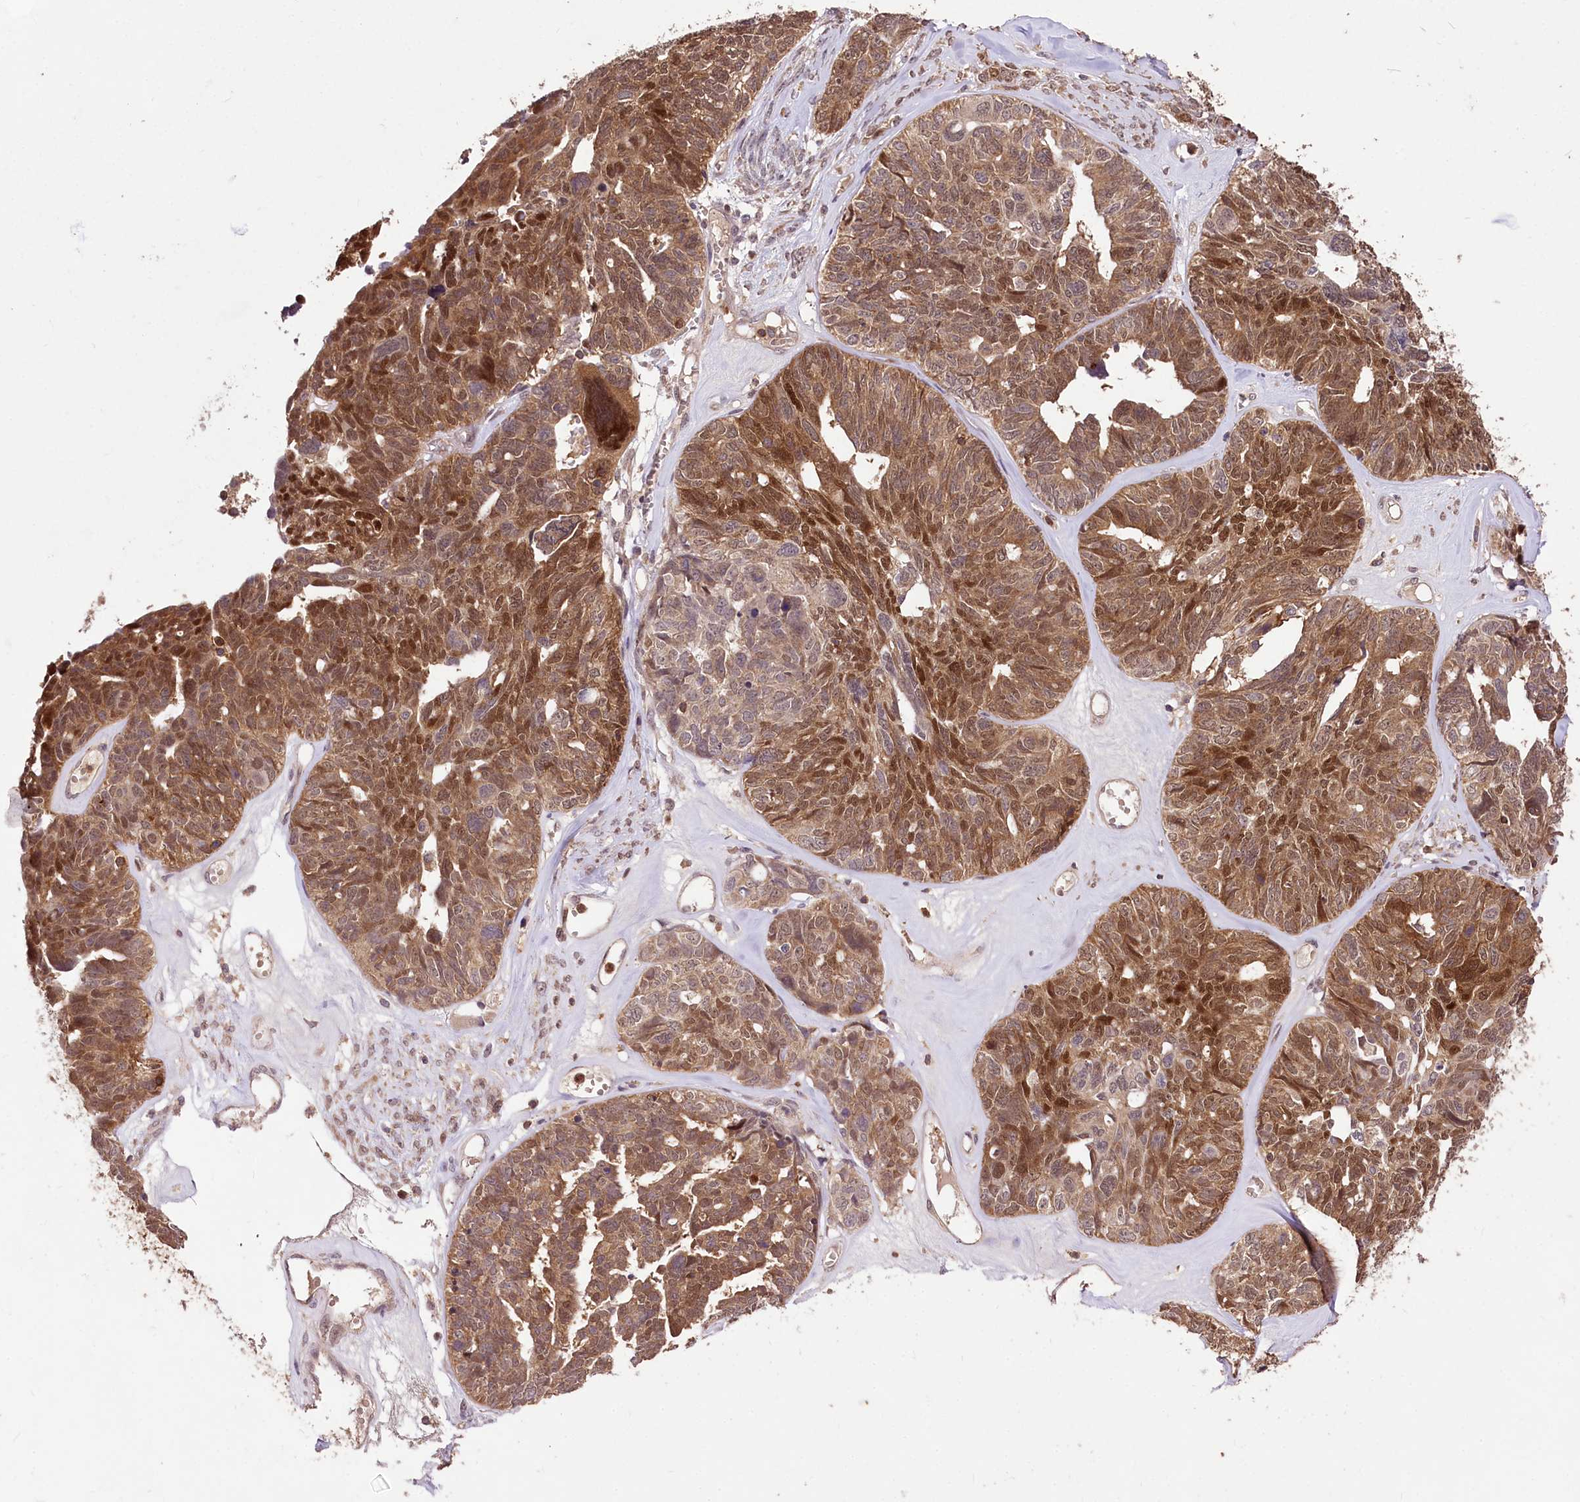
{"staining": {"intensity": "moderate", "quantity": ">75%", "location": "cytoplasmic/membranous,nuclear"}, "tissue": "ovarian cancer", "cell_type": "Tumor cells", "image_type": "cancer", "snomed": [{"axis": "morphology", "description": "Cystadenocarcinoma, serous, NOS"}, {"axis": "topography", "description": "Ovary"}], "caption": "Immunohistochemical staining of ovarian cancer shows medium levels of moderate cytoplasmic/membranous and nuclear positivity in approximately >75% of tumor cells.", "gene": "SERGEF", "patient": {"sex": "female", "age": 79}}